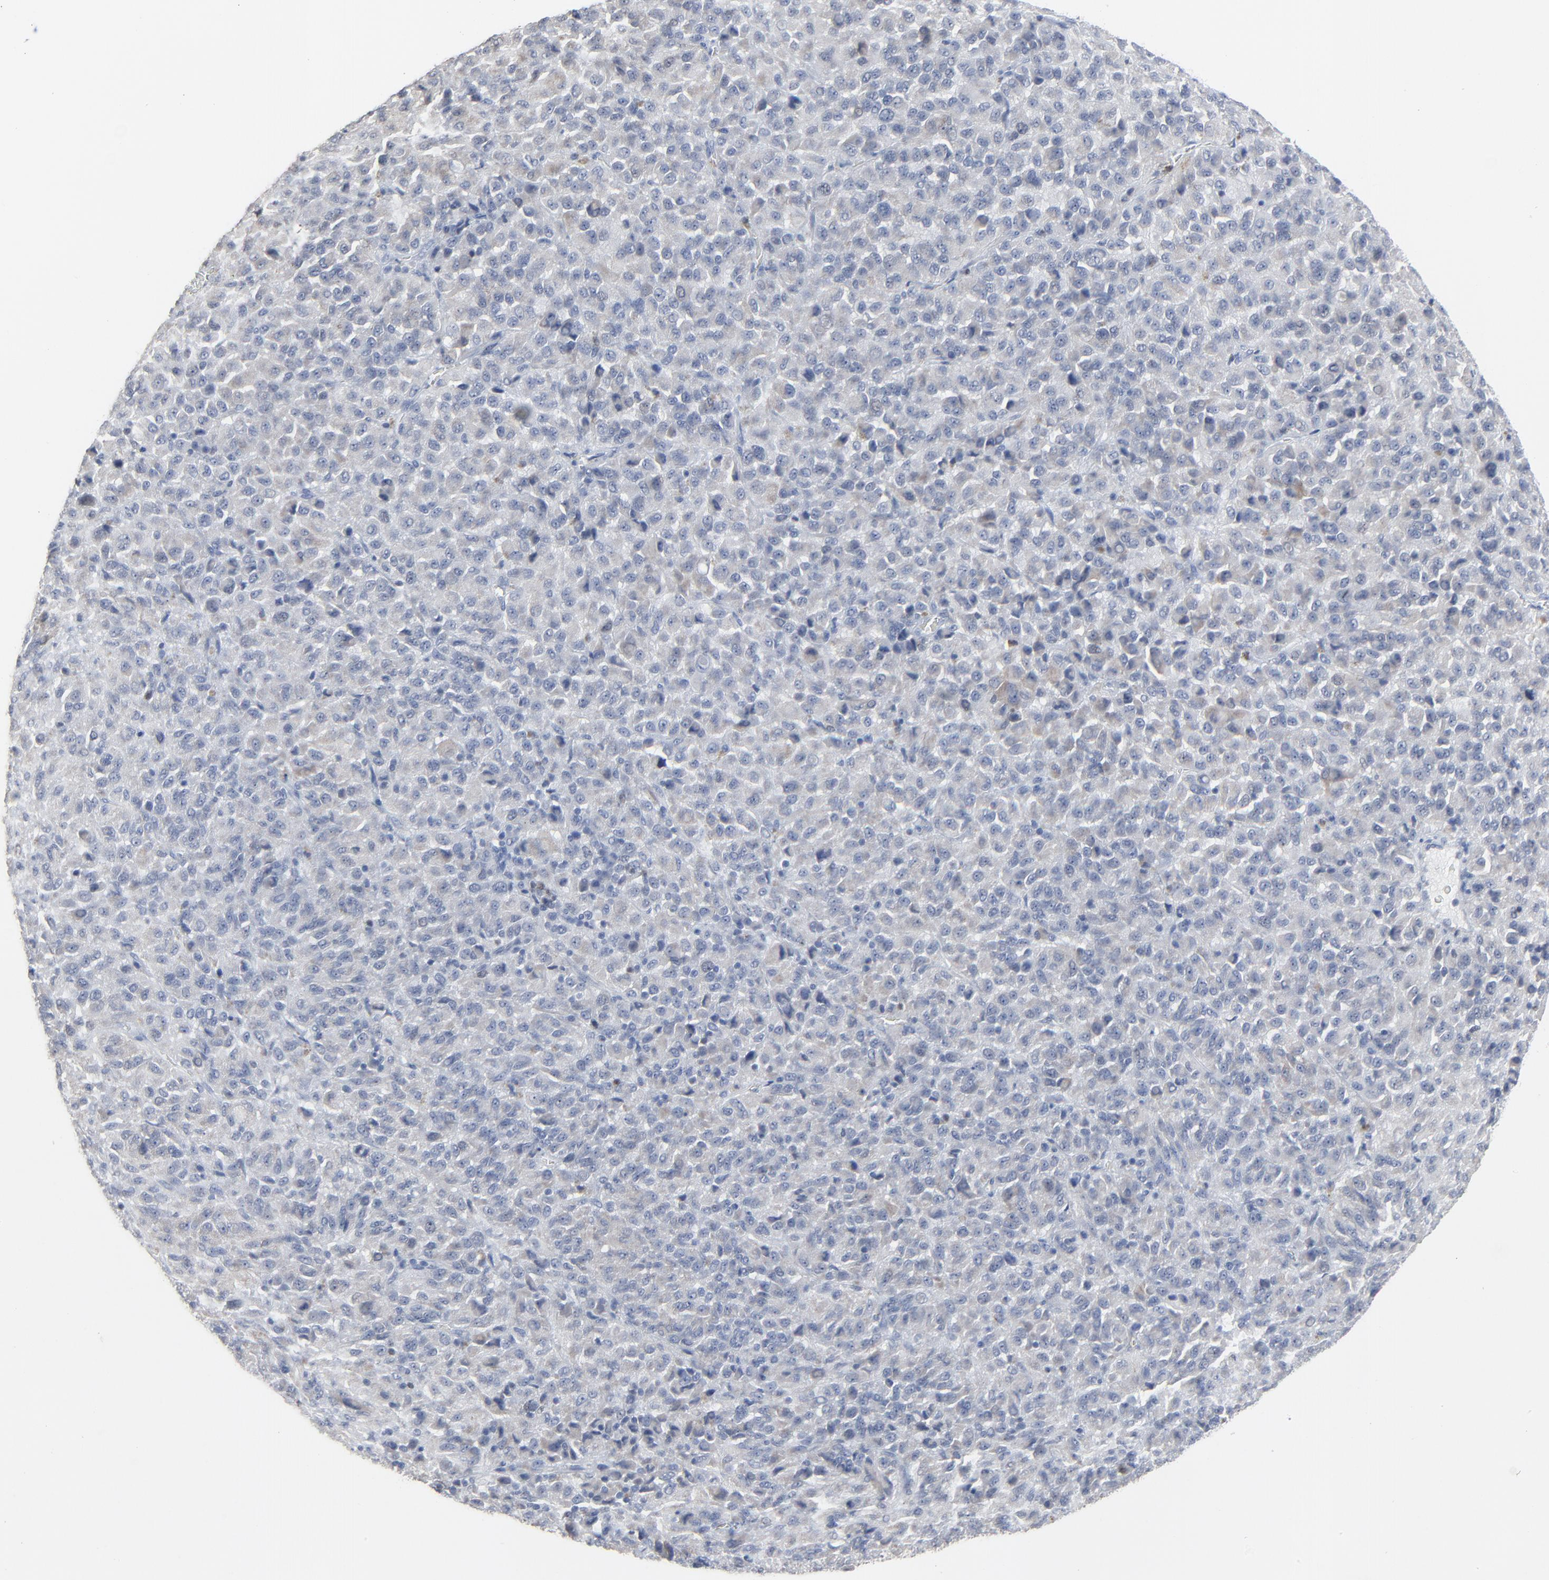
{"staining": {"intensity": "negative", "quantity": "none", "location": "none"}, "tissue": "melanoma", "cell_type": "Tumor cells", "image_type": "cancer", "snomed": [{"axis": "morphology", "description": "Malignant melanoma, Metastatic site"}, {"axis": "topography", "description": "Lung"}], "caption": "A photomicrograph of melanoma stained for a protein displays no brown staining in tumor cells.", "gene": "BIRC3", "patient": {"sex": "male", "age": 64}}